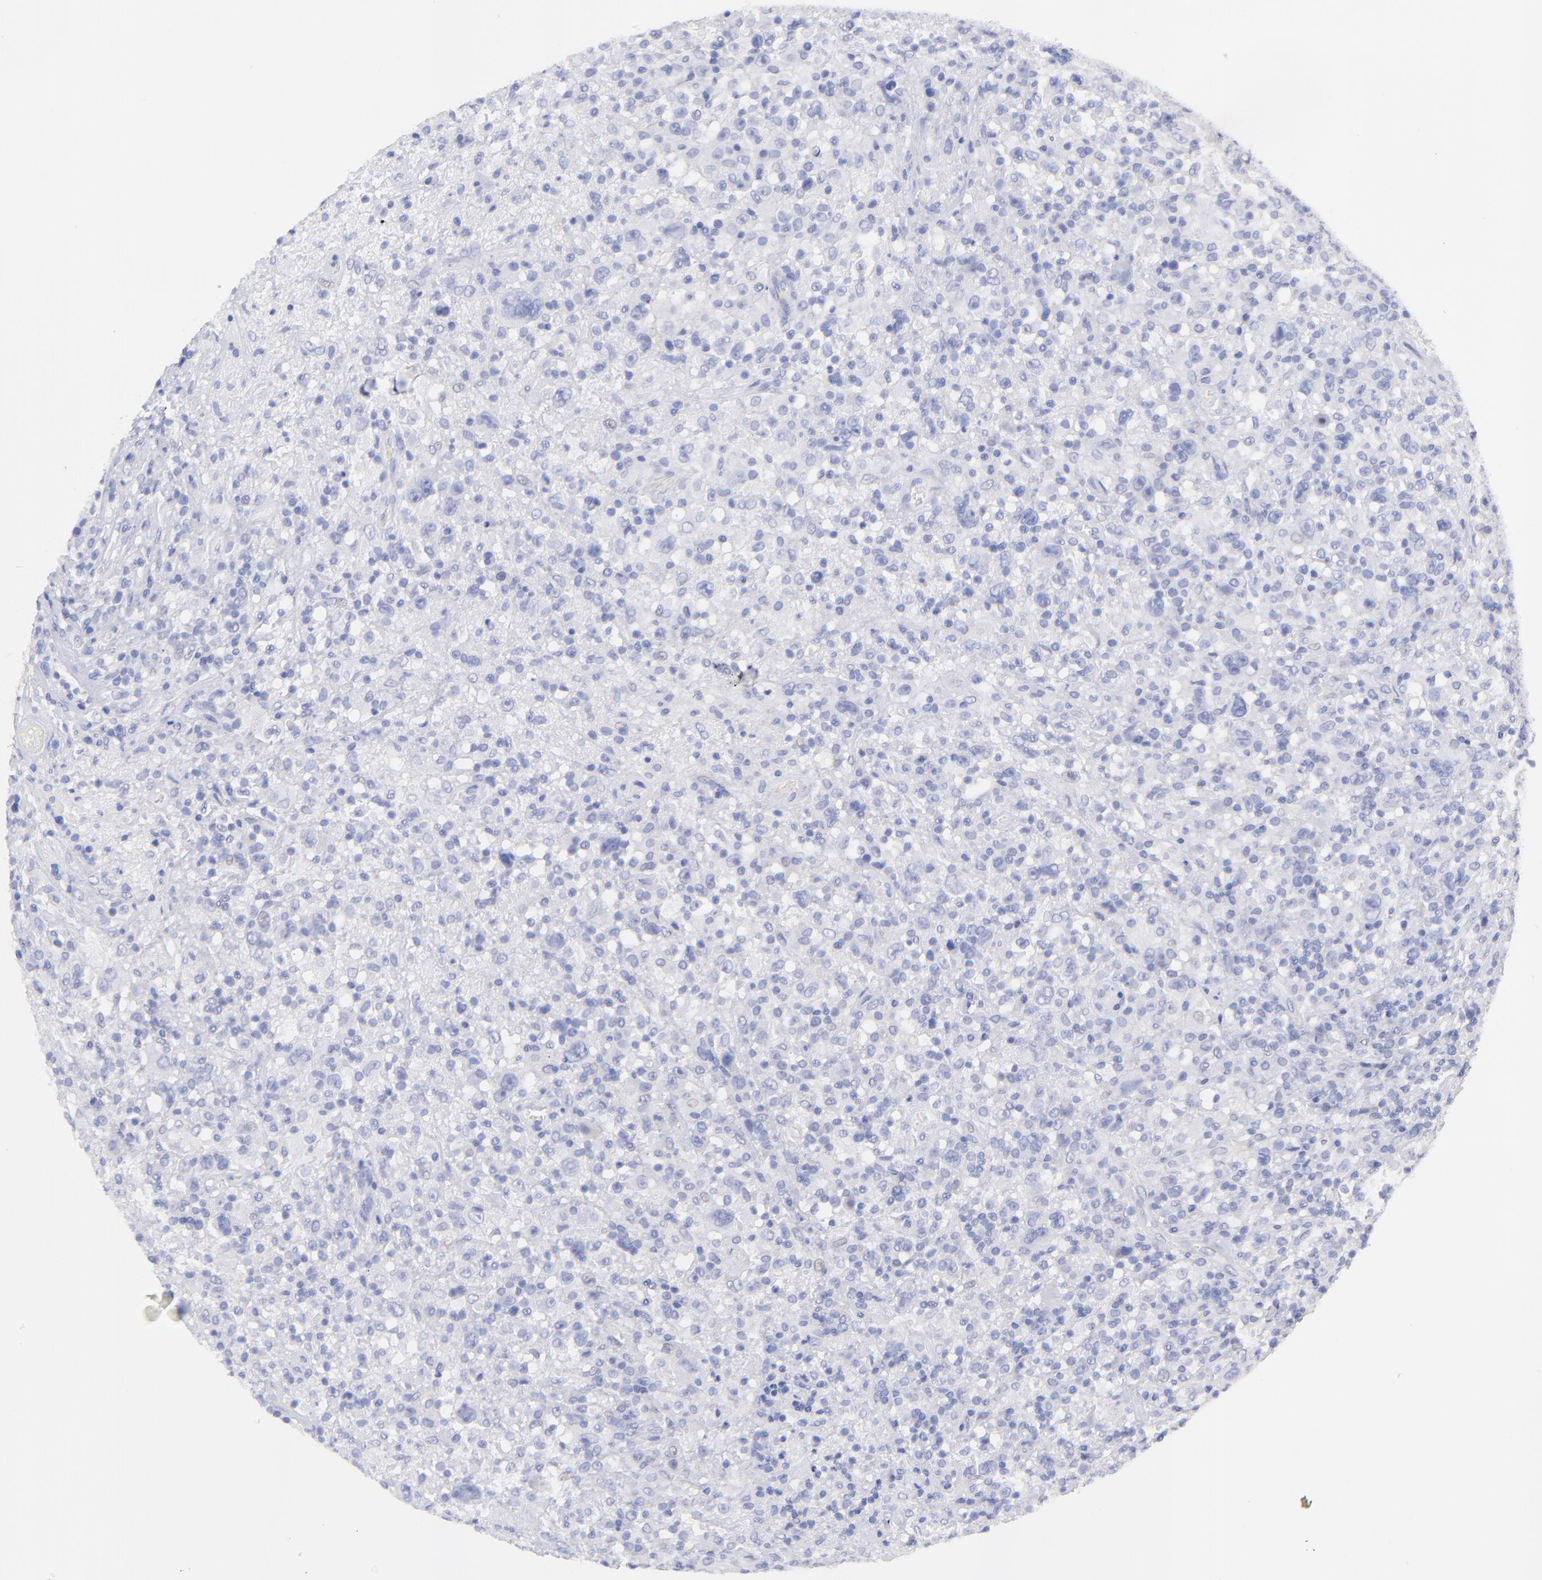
{"staining": {"intensity": "negative", "quantity": "none", "location": "none"}, "tissue": "lymphoma", "cell_type": "Tumor cells", "image_type": "cancer", "snomed": [{"axis": "morphology", "description": "Hodgkin's disease, NOS"}, {"axis": "topography", "description": "Lymph node"}], "caption": "A micrograph of human lymphoma is negative for staining in tumor cells.", "gene": "CFAP57", "patient": {"sex": "male", "age": 46}}